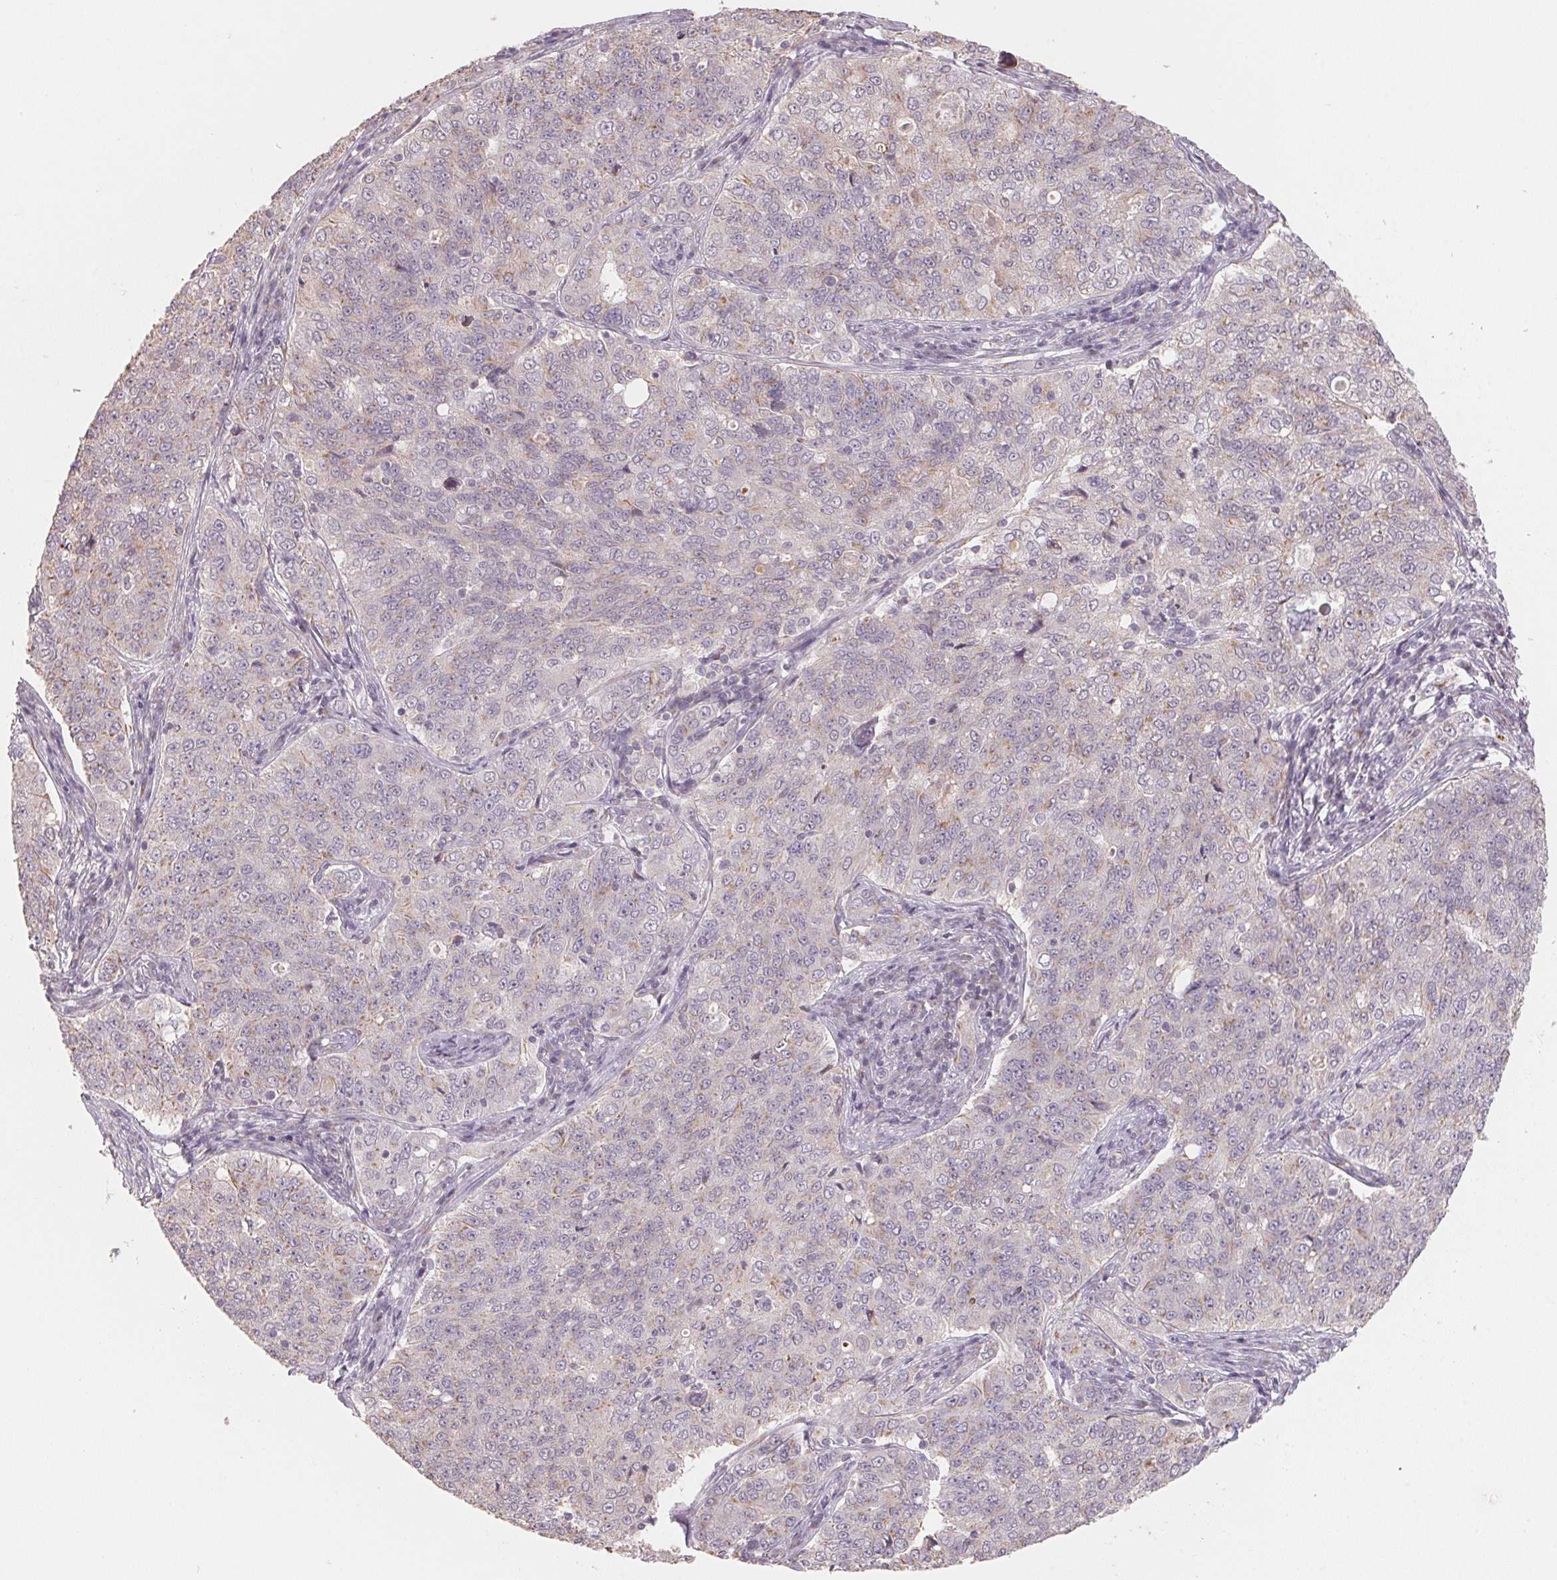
{"staining": {"intensity": "weak", "quantity": "<25%", "location": "cytoplasmic/membranous"}, "tissue": "endometrial cancer", "cell_type": "Tumor cells", "image_type": "cancer", "snomed": [{"axis": "morphology", "description": "Adenocarcinoma, NOS"}, {"axis": "topography", "description": "Endometrium"}], "caption": "The immunohistochemistry photomicrograph has no significant expression in tumor cells of adenocarcinoma (endometrial) tissue.", "gene": "TSPAN12", "patient": {"sex": "female", "age": 43}}